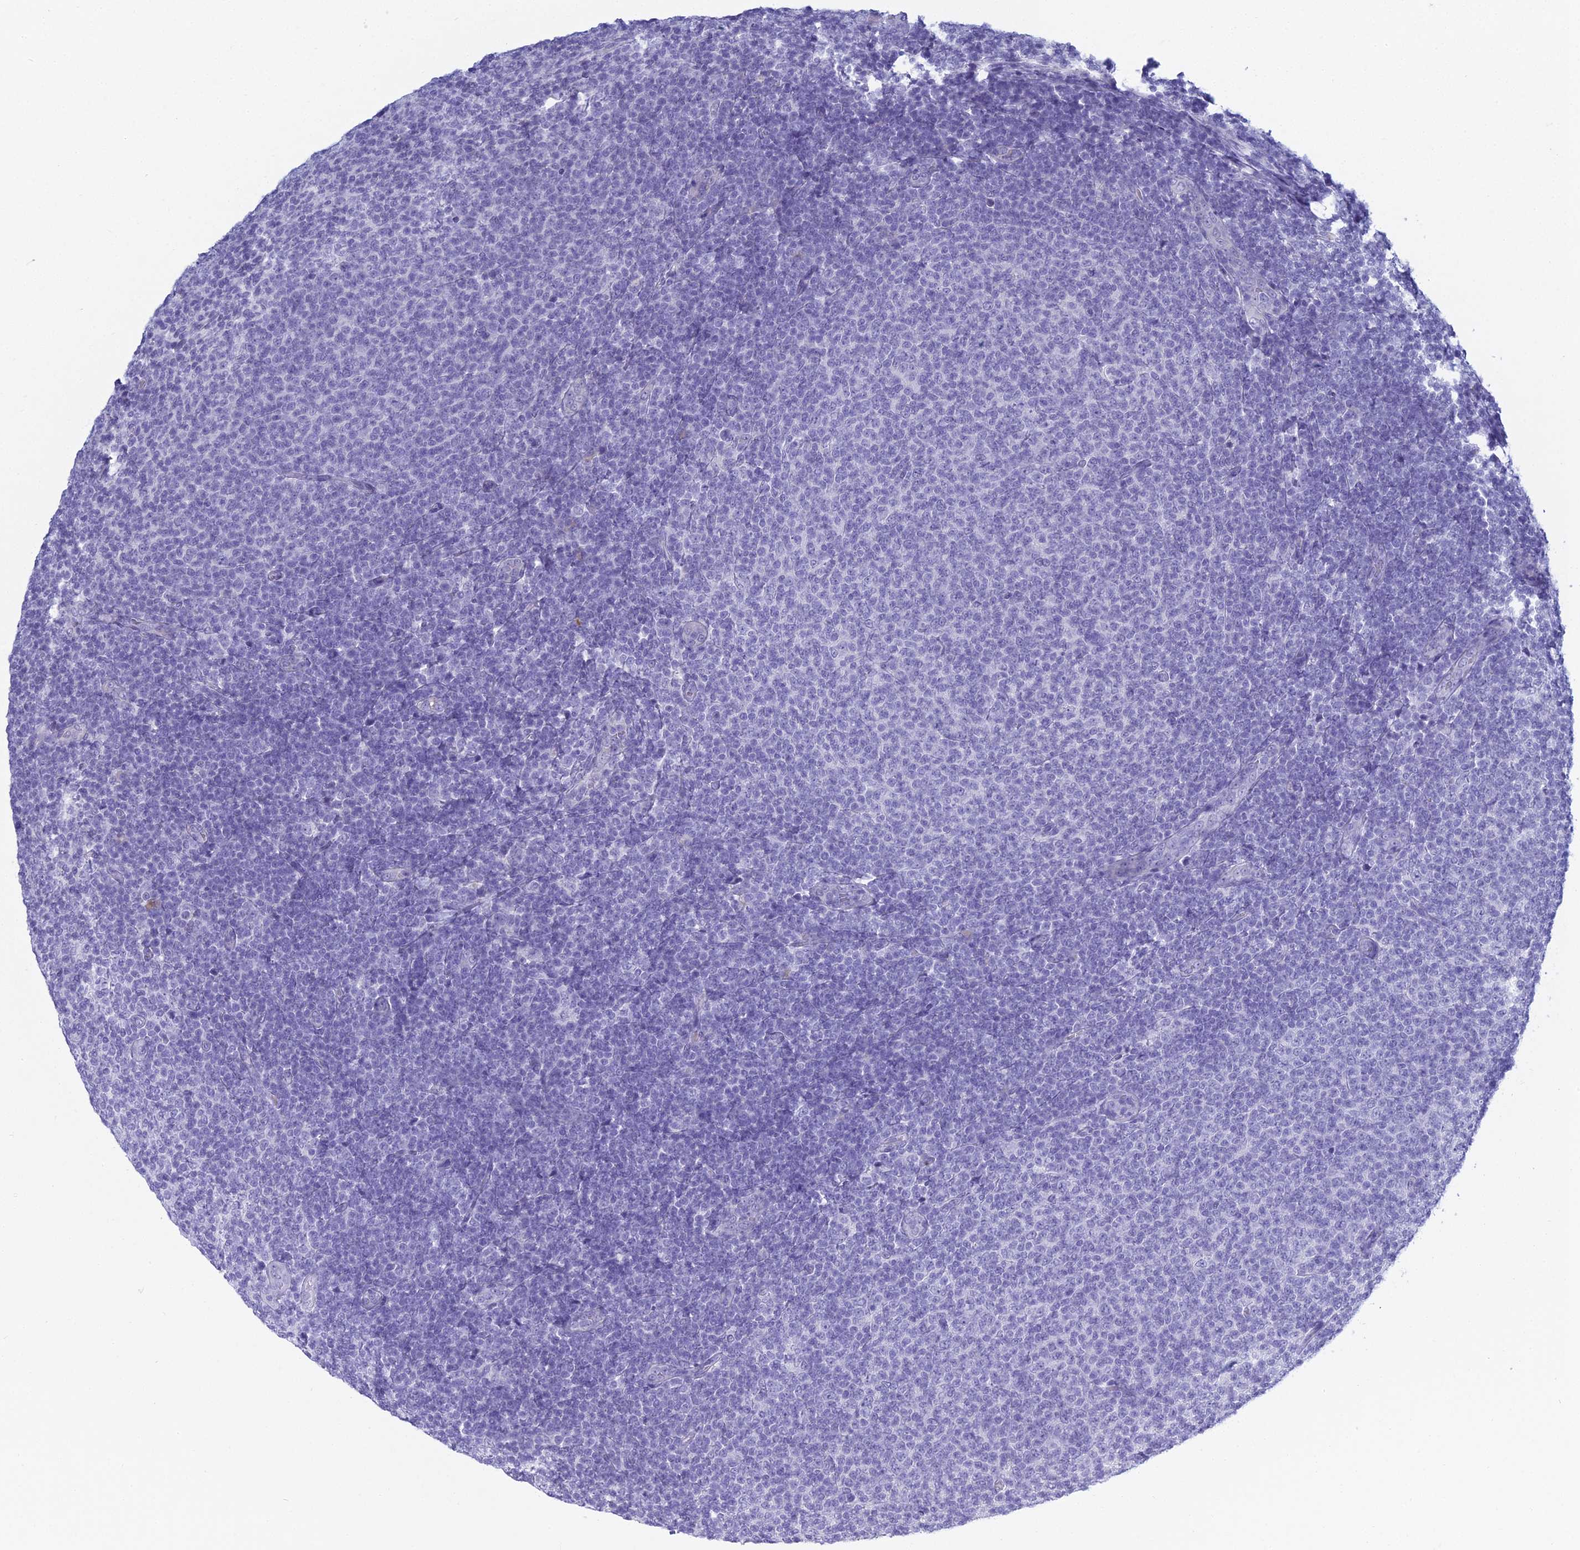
{"staining": {"intensity": "negative", "quantity": "none", "location": "none"}, "tissue": "lymphoma", "cell_type": "Tumor cells", "image_type": "cancer", "snomed": [{"axis": "morphology", "description": "Malignant lymphoma, non-Hodgkin's type, Low grade"}, {"axis": "topography", "description": "Lymph node"}], "caption": "High magnification brightfield microscopy of low-grade malignant lymphoma, non-Hodgkin's type stained with DAB (3,3'-diaminobenzidine) (brown) and counterstained with hematoxylin (blue): tumor cells show no significant positivity.", "gene": "MUC13", "patient": {"sex": "male", "age": 66}}